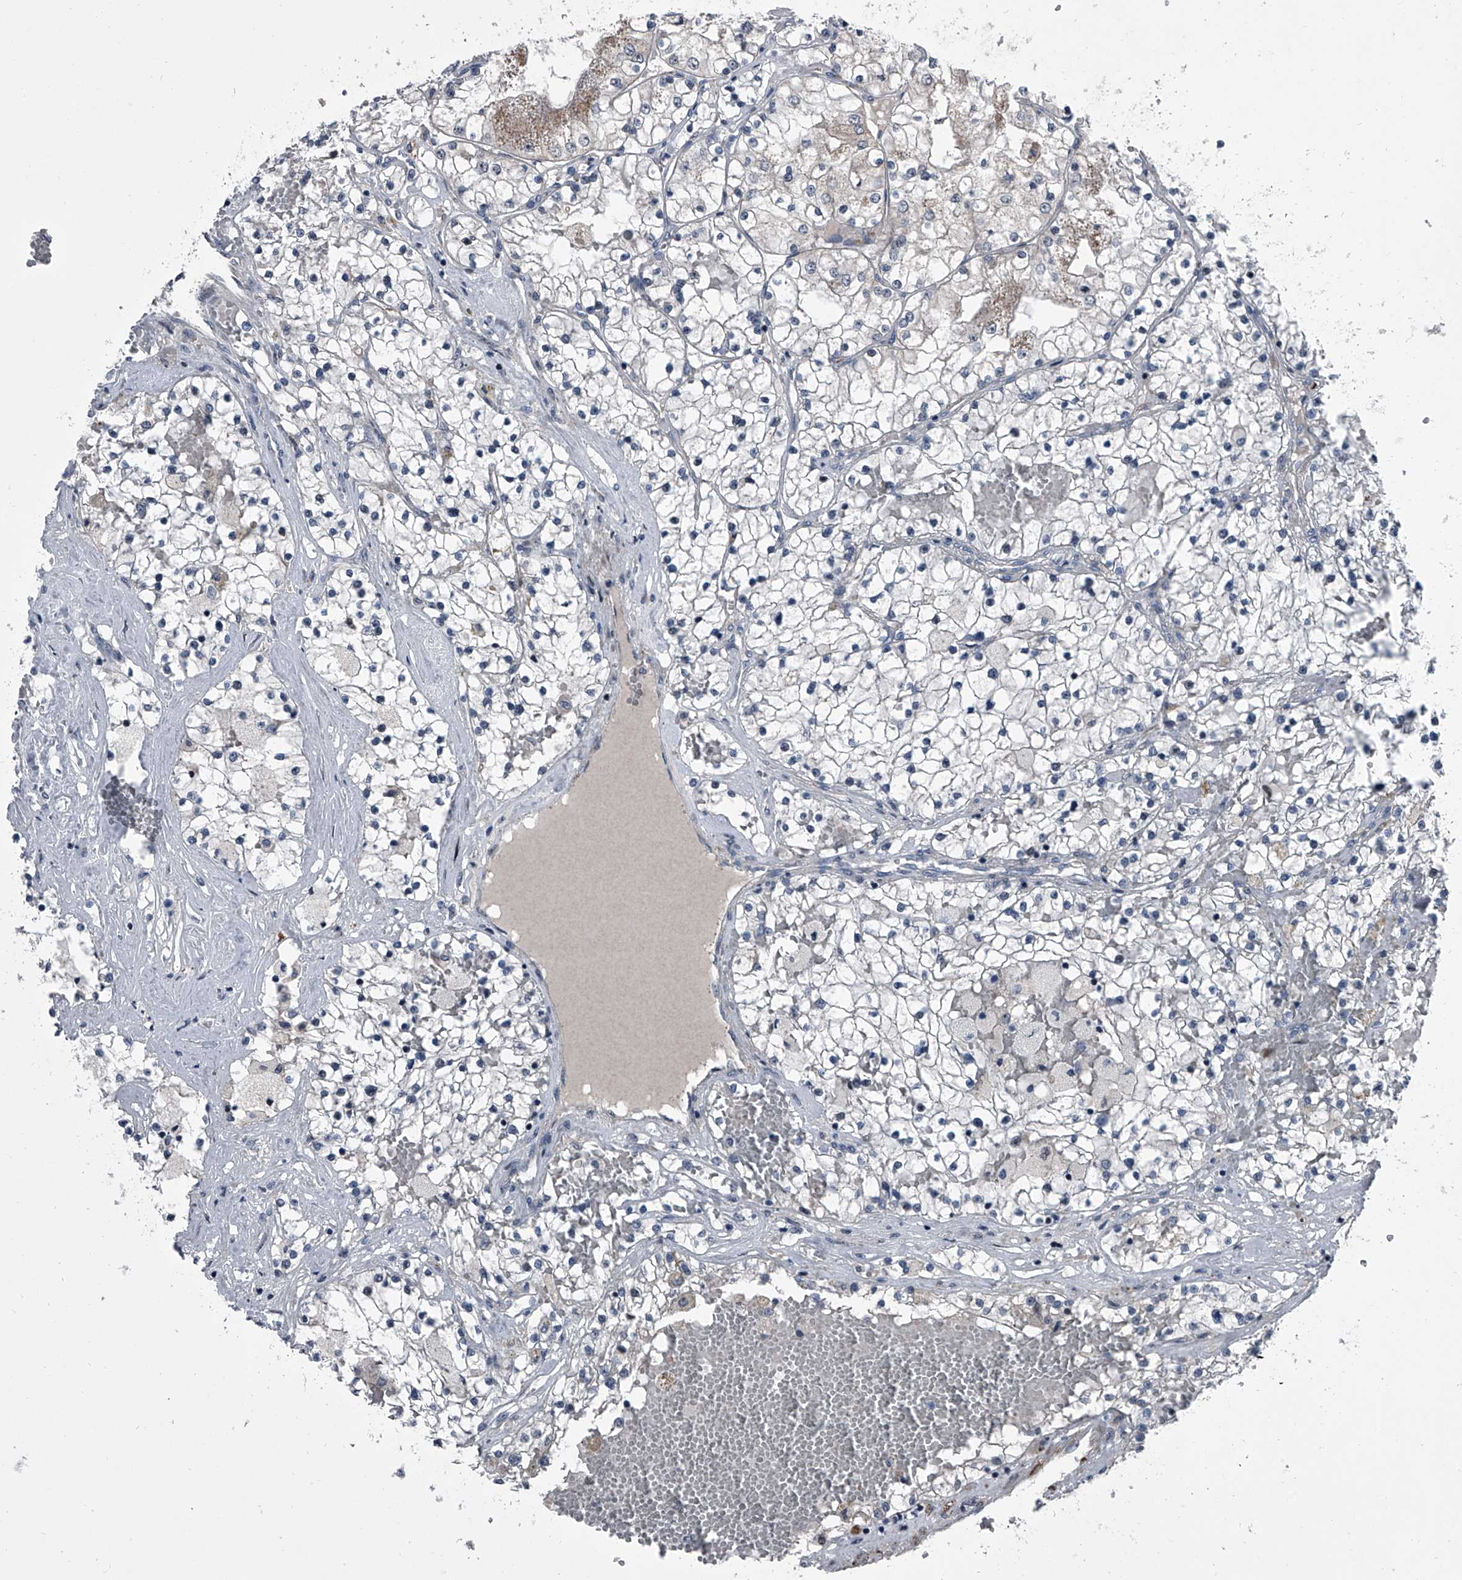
{"staining": {"intensity": "negative", "quantity": "none", "location": "none"}, "tissue": "renal cancer", "cell_type": "Tumor cells", "image_type": "cancer", "snomed": [{"axis": "morphology", "description": "Normal tissue, NOS"}, {"axis": "morphology", "description": "Adenocarcinoma, NOS"}, {"axis": "topography", "description": "Kidney"}], "caption": "This is a histopathology image of immunohistochemistry staining of adenocarcinoma (renal), which shows no positivity in tumor cells.", "gene": "ELK4", "patient": {"sex": "male", "age": 68}}